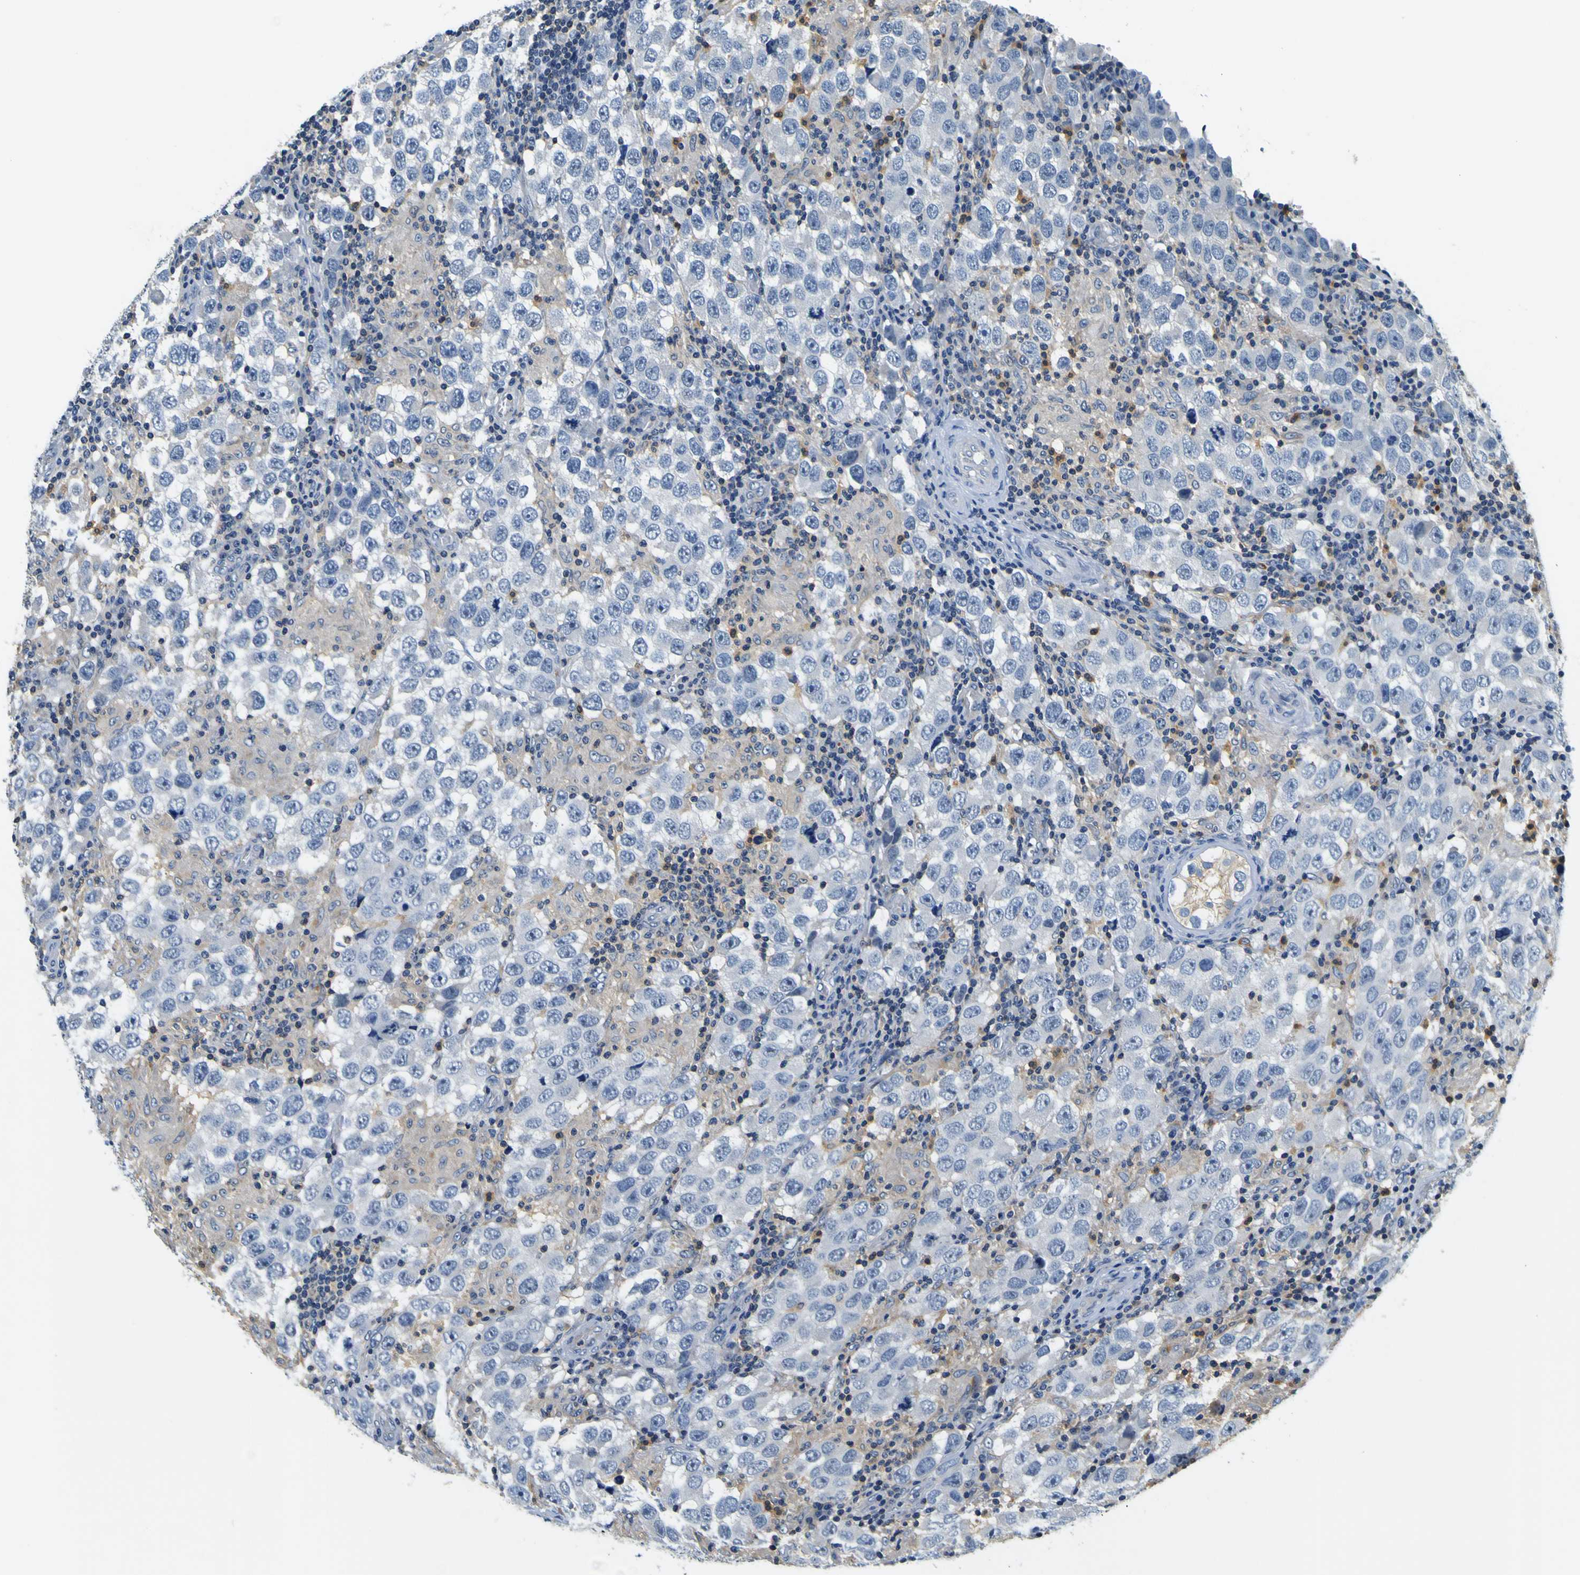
{"staining": {"intensity": "negative", "quantity": "none", "location": "none"}, "tissue": "testis cancer", "cell_type": "Tumor cells", "image_type": "cancer", "snomed": [{"axis": "morphology", "description": "Carcinoma, Embryonal, NOS"}, {"axis": "topography", "description": "Testis"}], "caption": "Immunohistochemical staining of human embryonal carcinoma (testis) displays no significant staining in tumor cells.", "gene": "TNIK", "patient": {"sex": "male", "age": 21}}